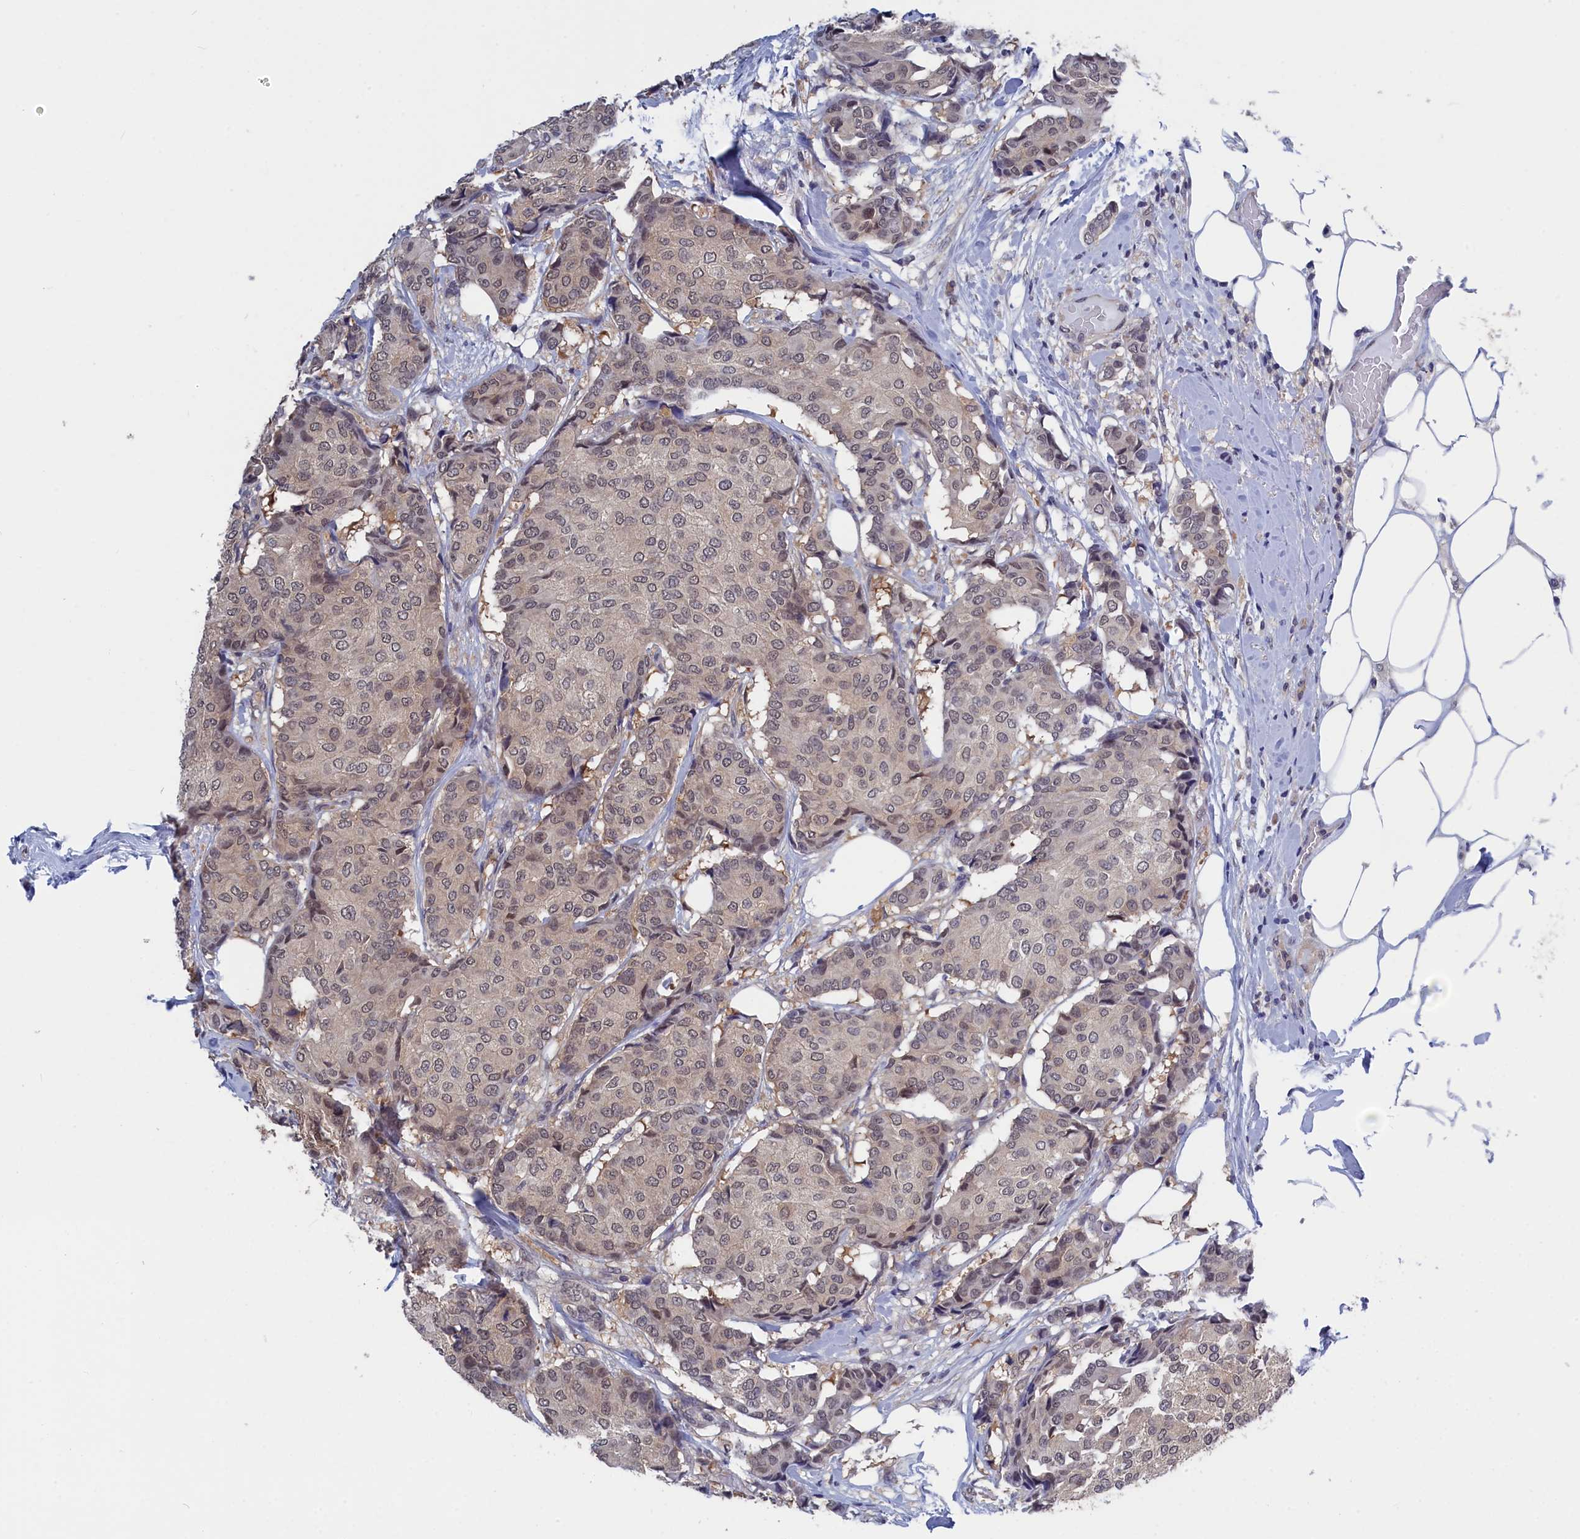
{"staining": {"intensity": "weak", "quantity": "25%-75%", "location": "nuclear"}, "tissue": "breast cancer", "cell_type": "Tumor cells", "image_type": "cancer", "snomed": [{"axis": "morphology", "description": "Duct carcinoma"}, {"axis": "topography", "description": "Breast"}], "caption": "Protein expression analysis of human breast cancer reveals weak nuclear expression in about 25%-75% of tumor cells.", "gene": "PGP", "patient": {"sex": "female", "age": 75}}